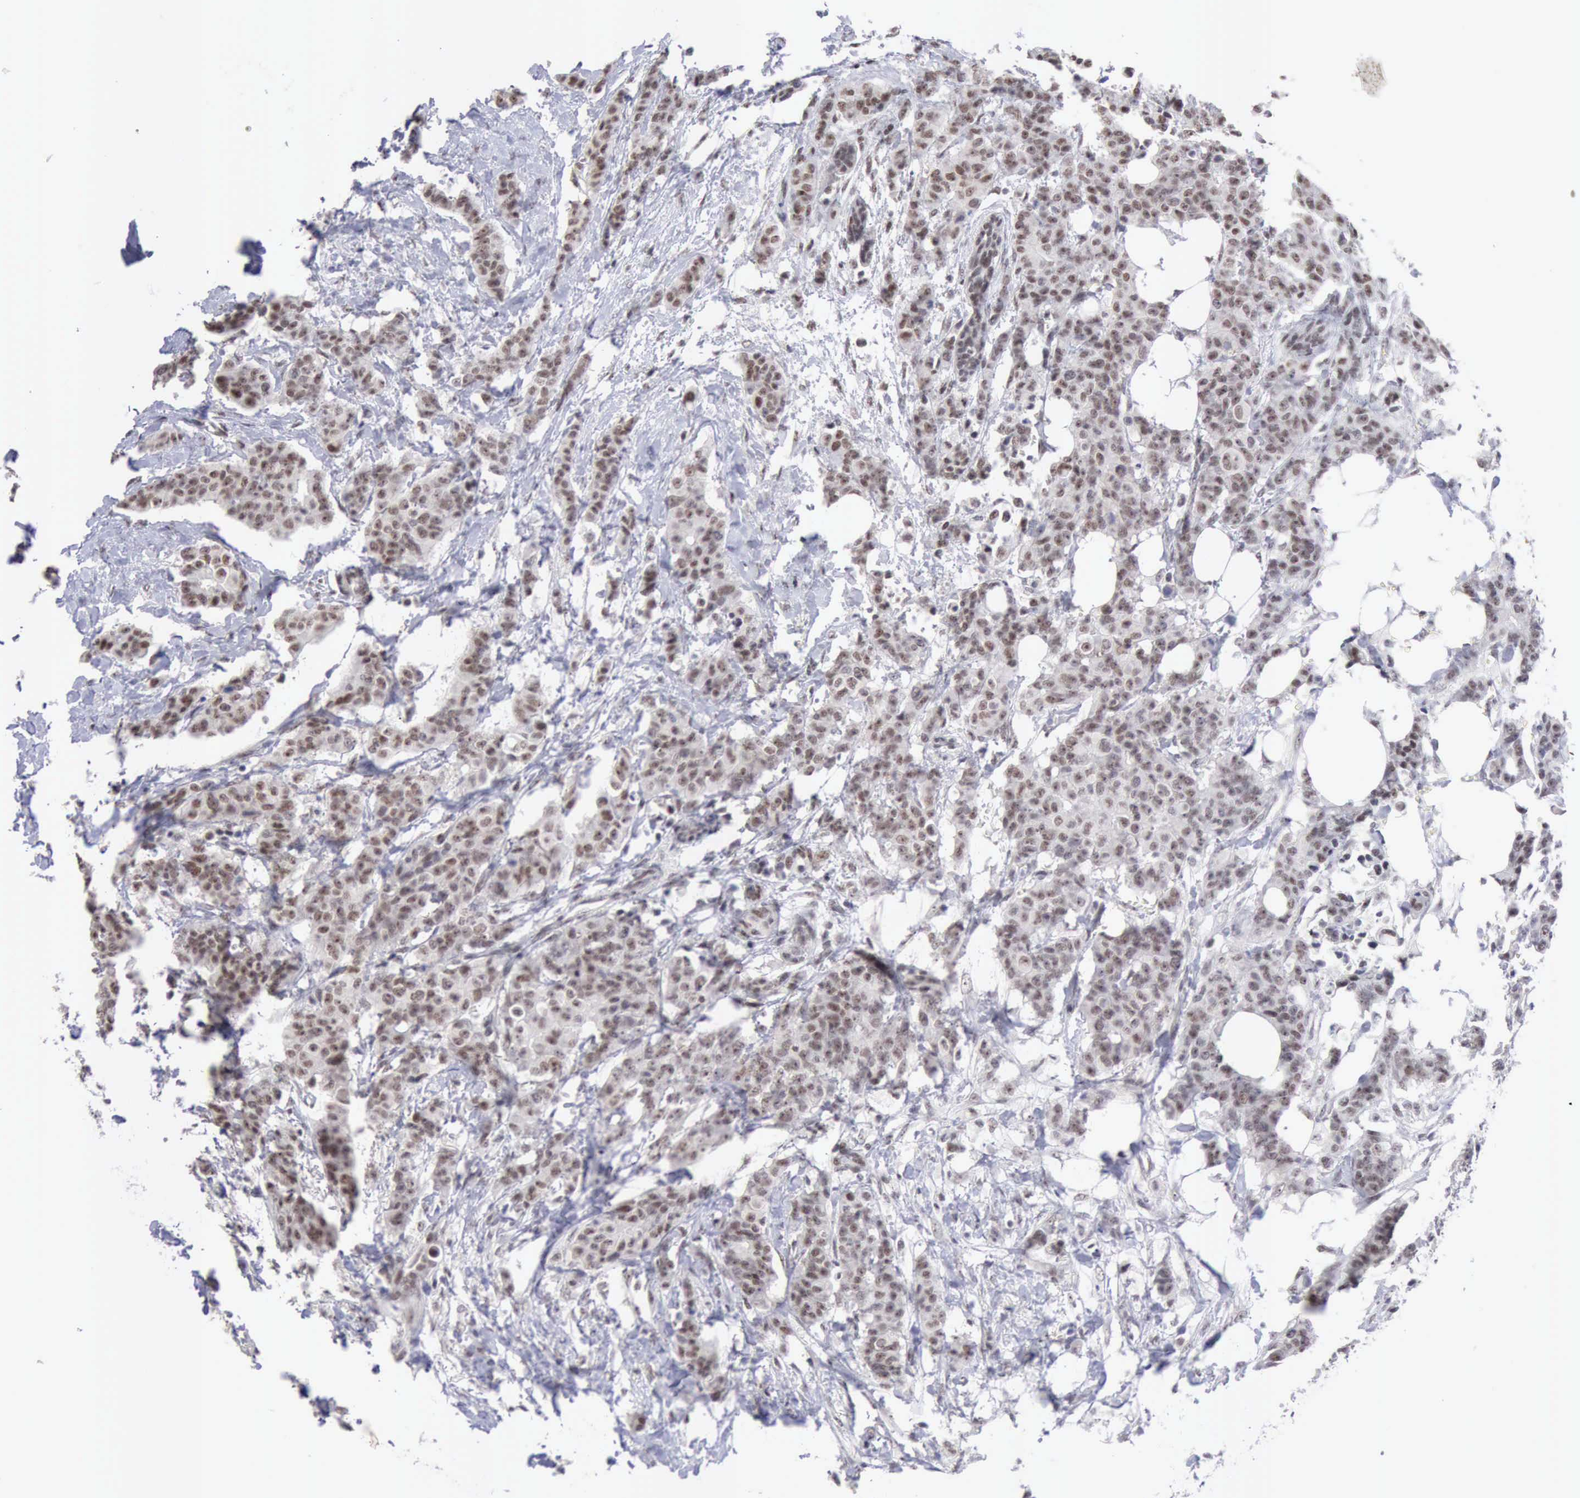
{"staining": {"intensity": "moderate", "quantity": ">75%", "location": "nuclear"}, "tissue": "breast cancer", "cell_type": "Tumor cells", "image_type": "cancer", "snomed": [{"axis": "morphology", "description": "Duct carcinoma"}, {"axis": "topography", "description": "Breast"}], "caption": "A medium amount of moderate nuclear positivity is present in approximately >75% of tumor cells in breast invasive ductal carcinoma tissue. (DAB IHC with brightfield microscopy, high magnification).", "gene": "TAF1", "patient": {"sex": "female", "age": 40}}